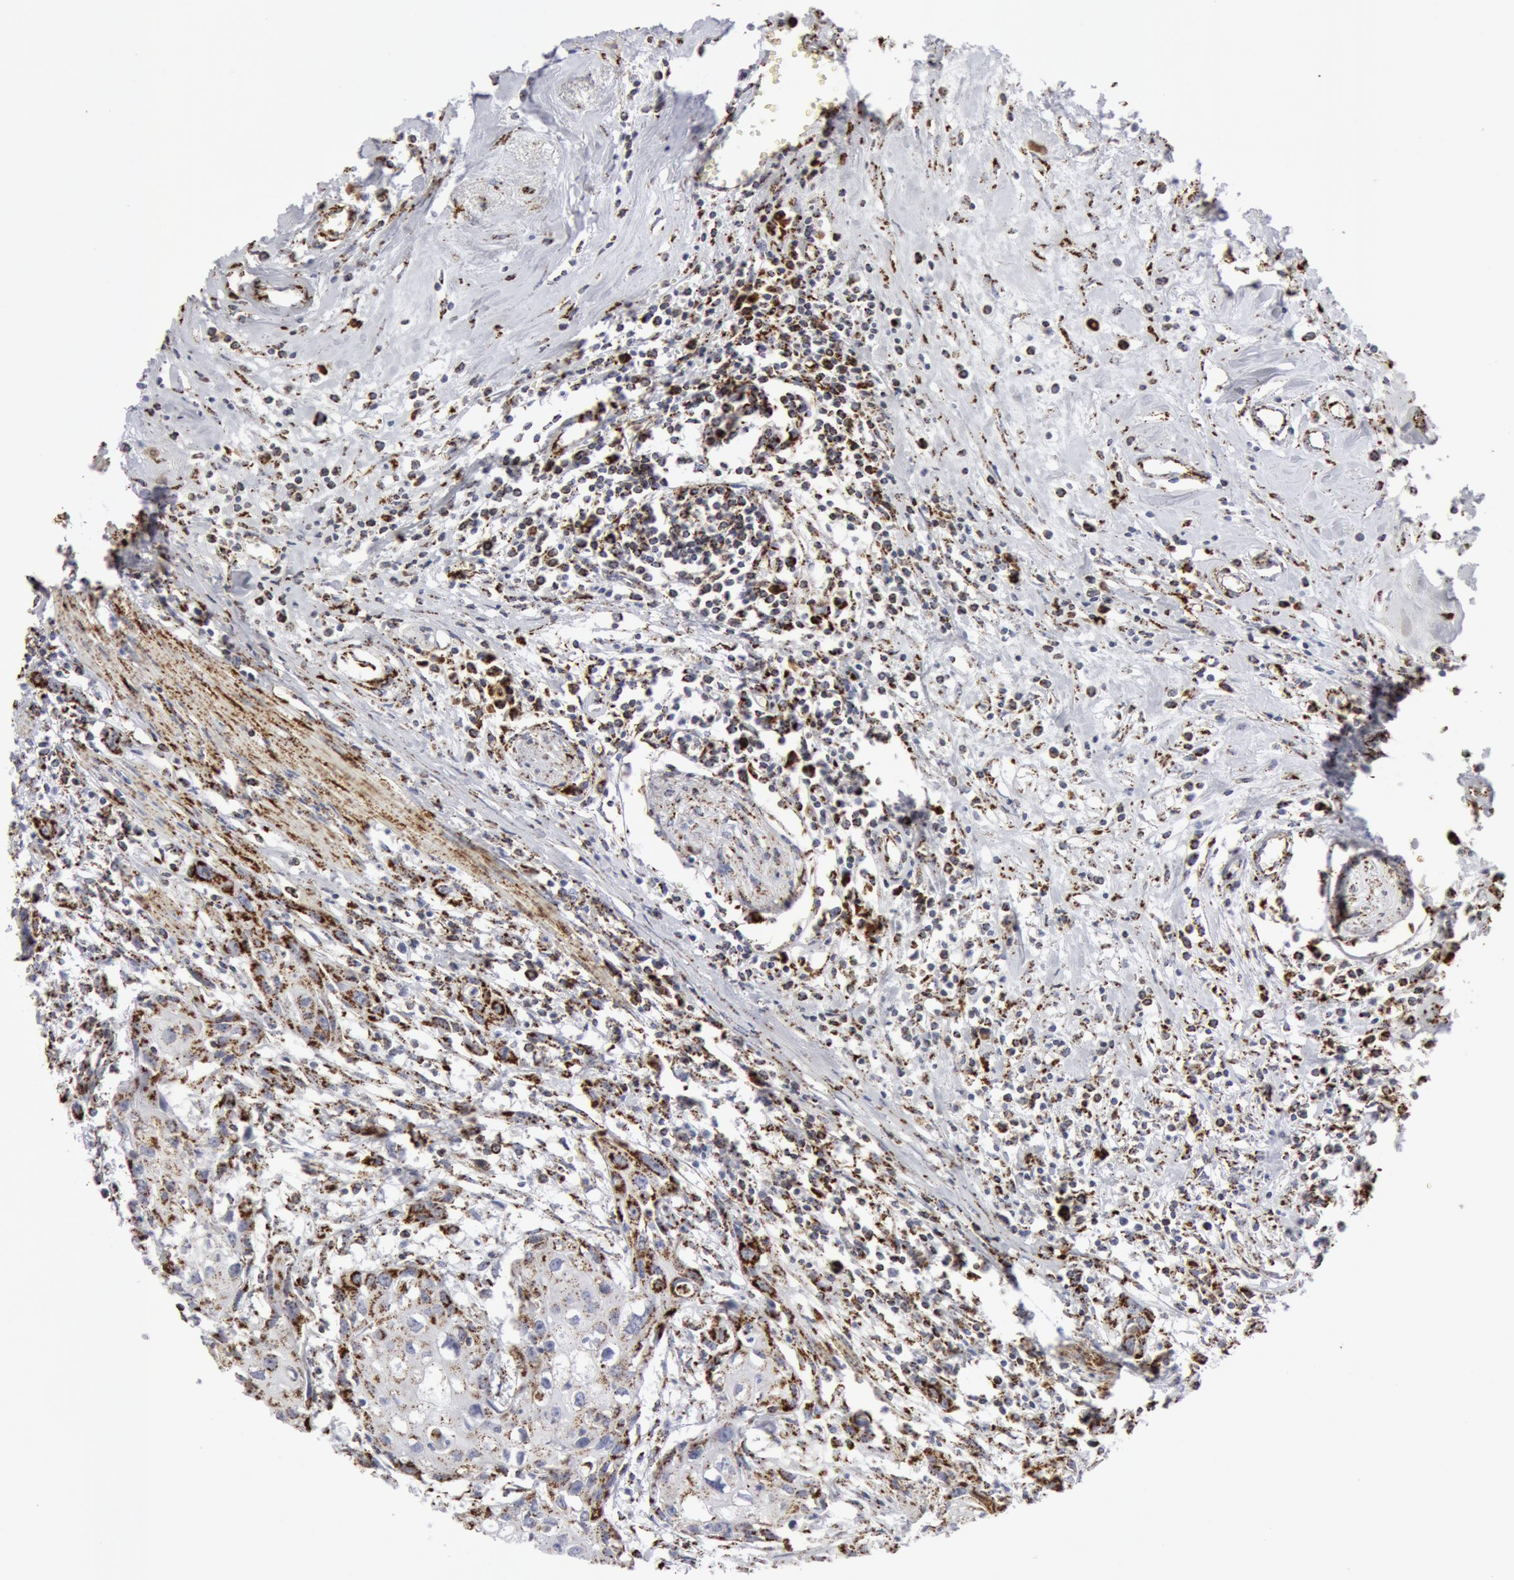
{"staining": {"intensity": "strong", "quantity": ">75%", "location": "cytoplasmic/membranous"}, "tissue": "urothelial cancer", "cell_type": "Tumor cells", "image_type": "cancer", "snomed": [{"axis": "morphology", "description": "Urothelial carcinoma, High grade"}, {"axis": "topography", "description": "Urinary bladder"}], "caption": "A brown stain labels strong cytoplasmic/membranous positivity of a protein in high-grade urothelial carcinoma tumor cells.", "gene": "ATP5F1B", "patient": {"sex": "male", "age": 54}}